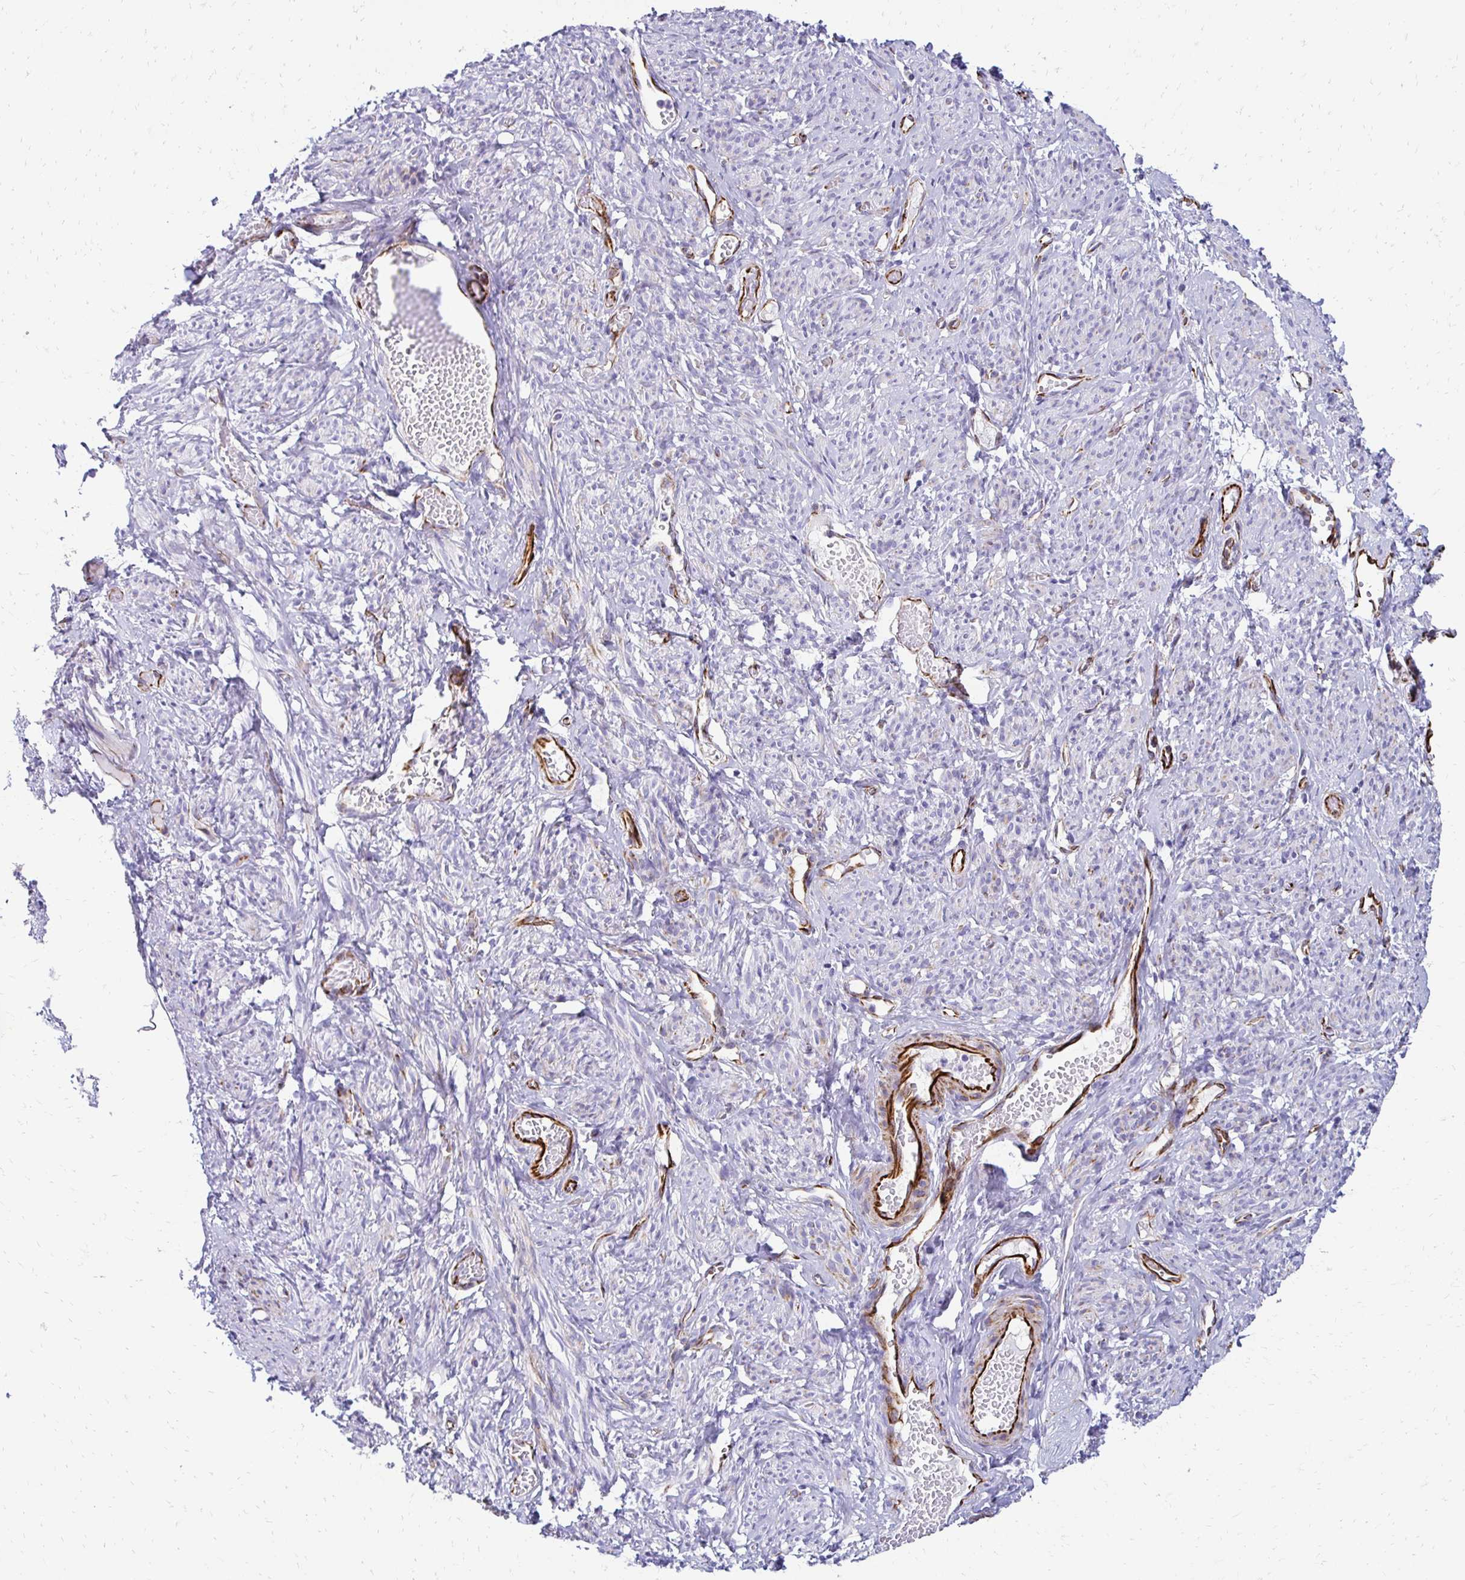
{"staining": {"intensity": "negative", "quantity": "none", "location": "none"}, "tissue": "smooth muscle", "cell_type": "Smooth muscle cells", "image_type": "normal", "snomed": [{"axis": "morphology", "description": "Normal tissue, NOS"}, {"axis": "topography", "description": "Smooth muscle"}], "caption": "A high-resolution image shows immunohistochemistry staining of normal smooth muscle, which reveals no significant expression in smooth muscle cells.", "gene": "TMEM54", "patient": {"sex": "female", "age": 65}}